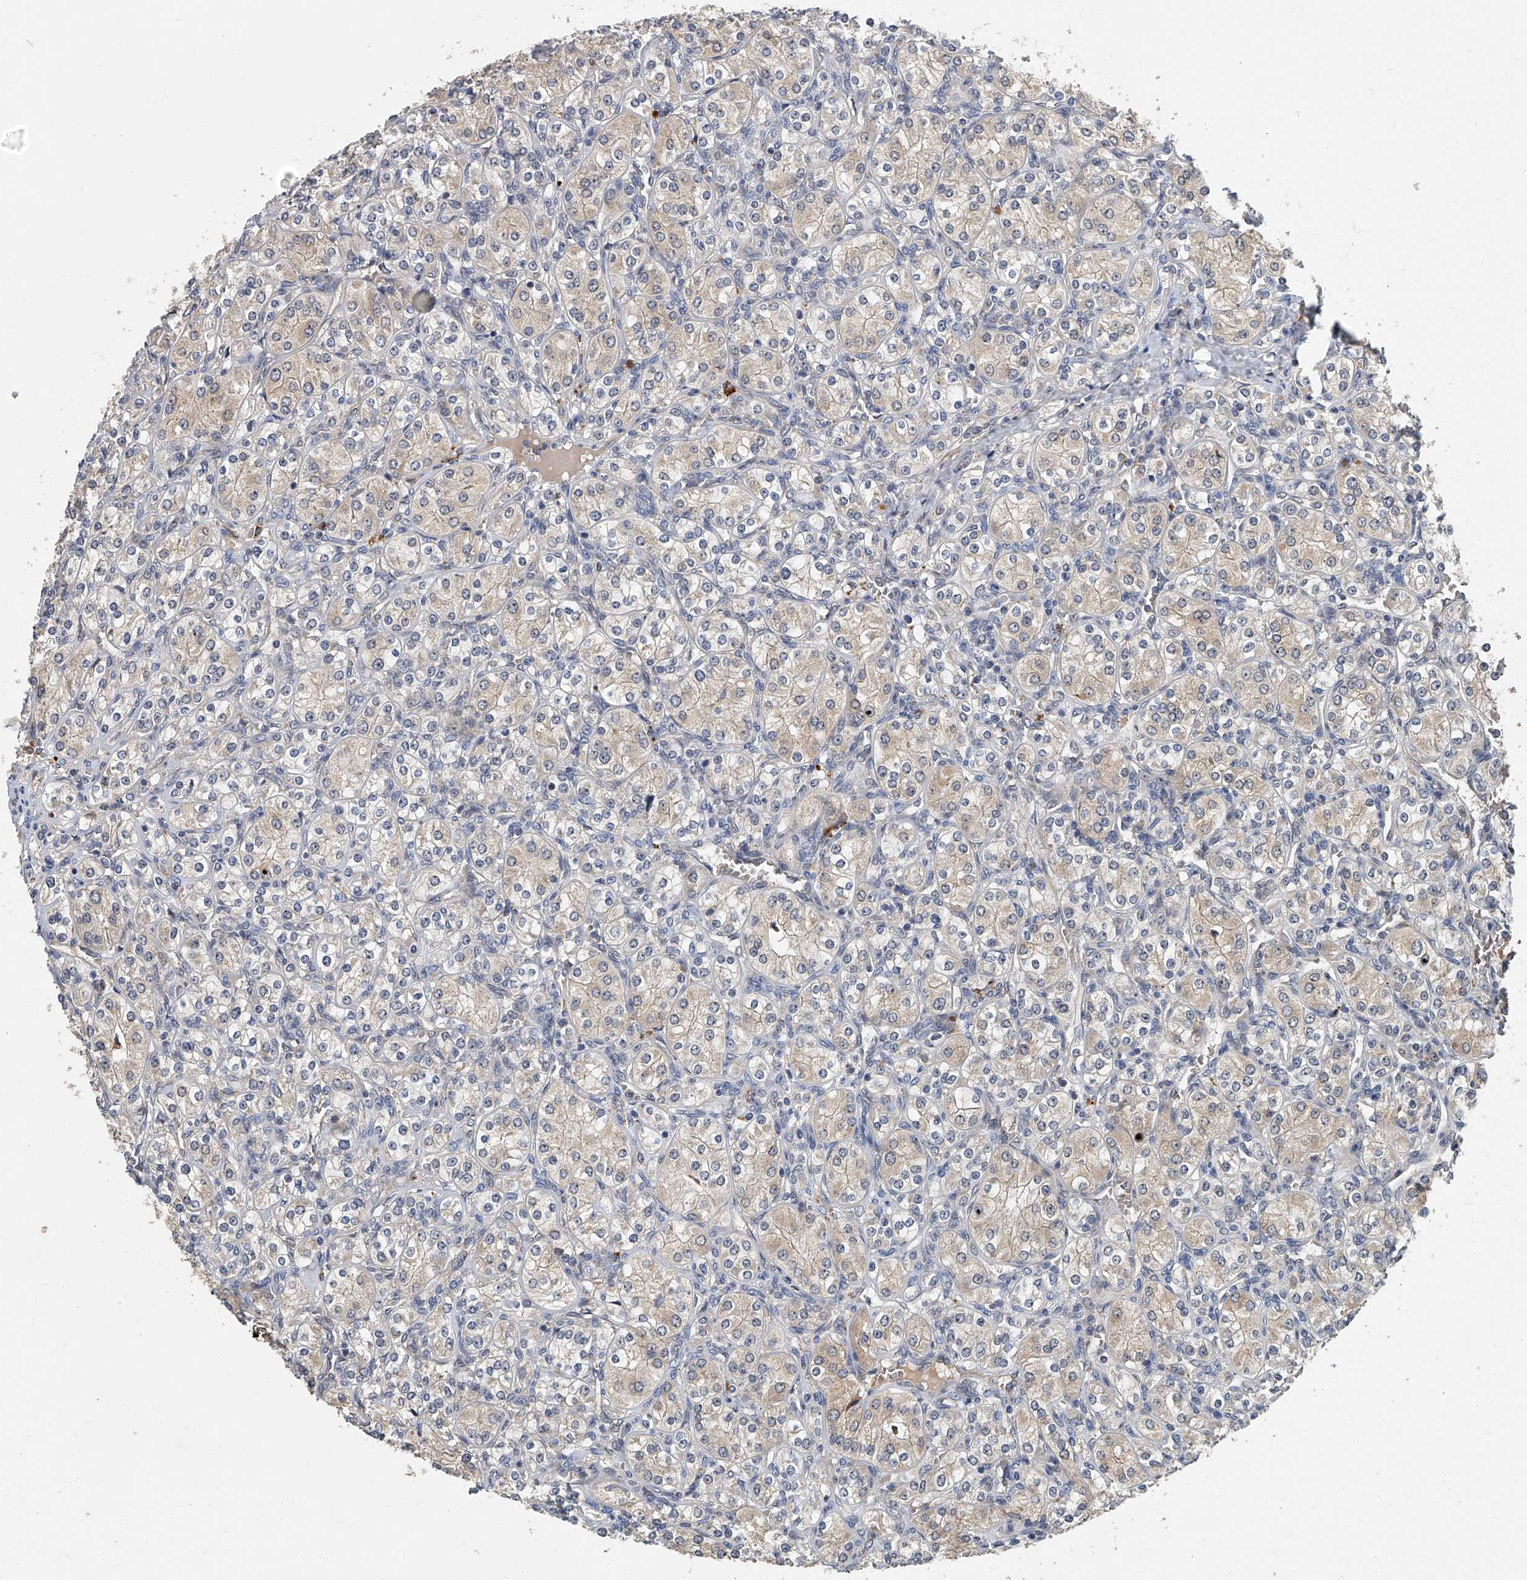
{"staining": {"intensity": "weak", "quantity": "25%-75%", "location": "cytoplasmic/membranous"}, "tissue": "renal cancer", "cell_type": "Tumor cells", "image_type": "cancer", "snomed": [{"axis": "morphology", "description": "Adenocarcinoma, NOS"}, {"axis": "topography", "description": "Kidney"}], "caption": "Brown immunohistochemical staining in human renal adenocarcinoma displays weak cytoplasmic/membranous expression in about 25%-75% of tumor cells.", "gene": "JAG2", "patient": {"sex": "male", "age": 77}}